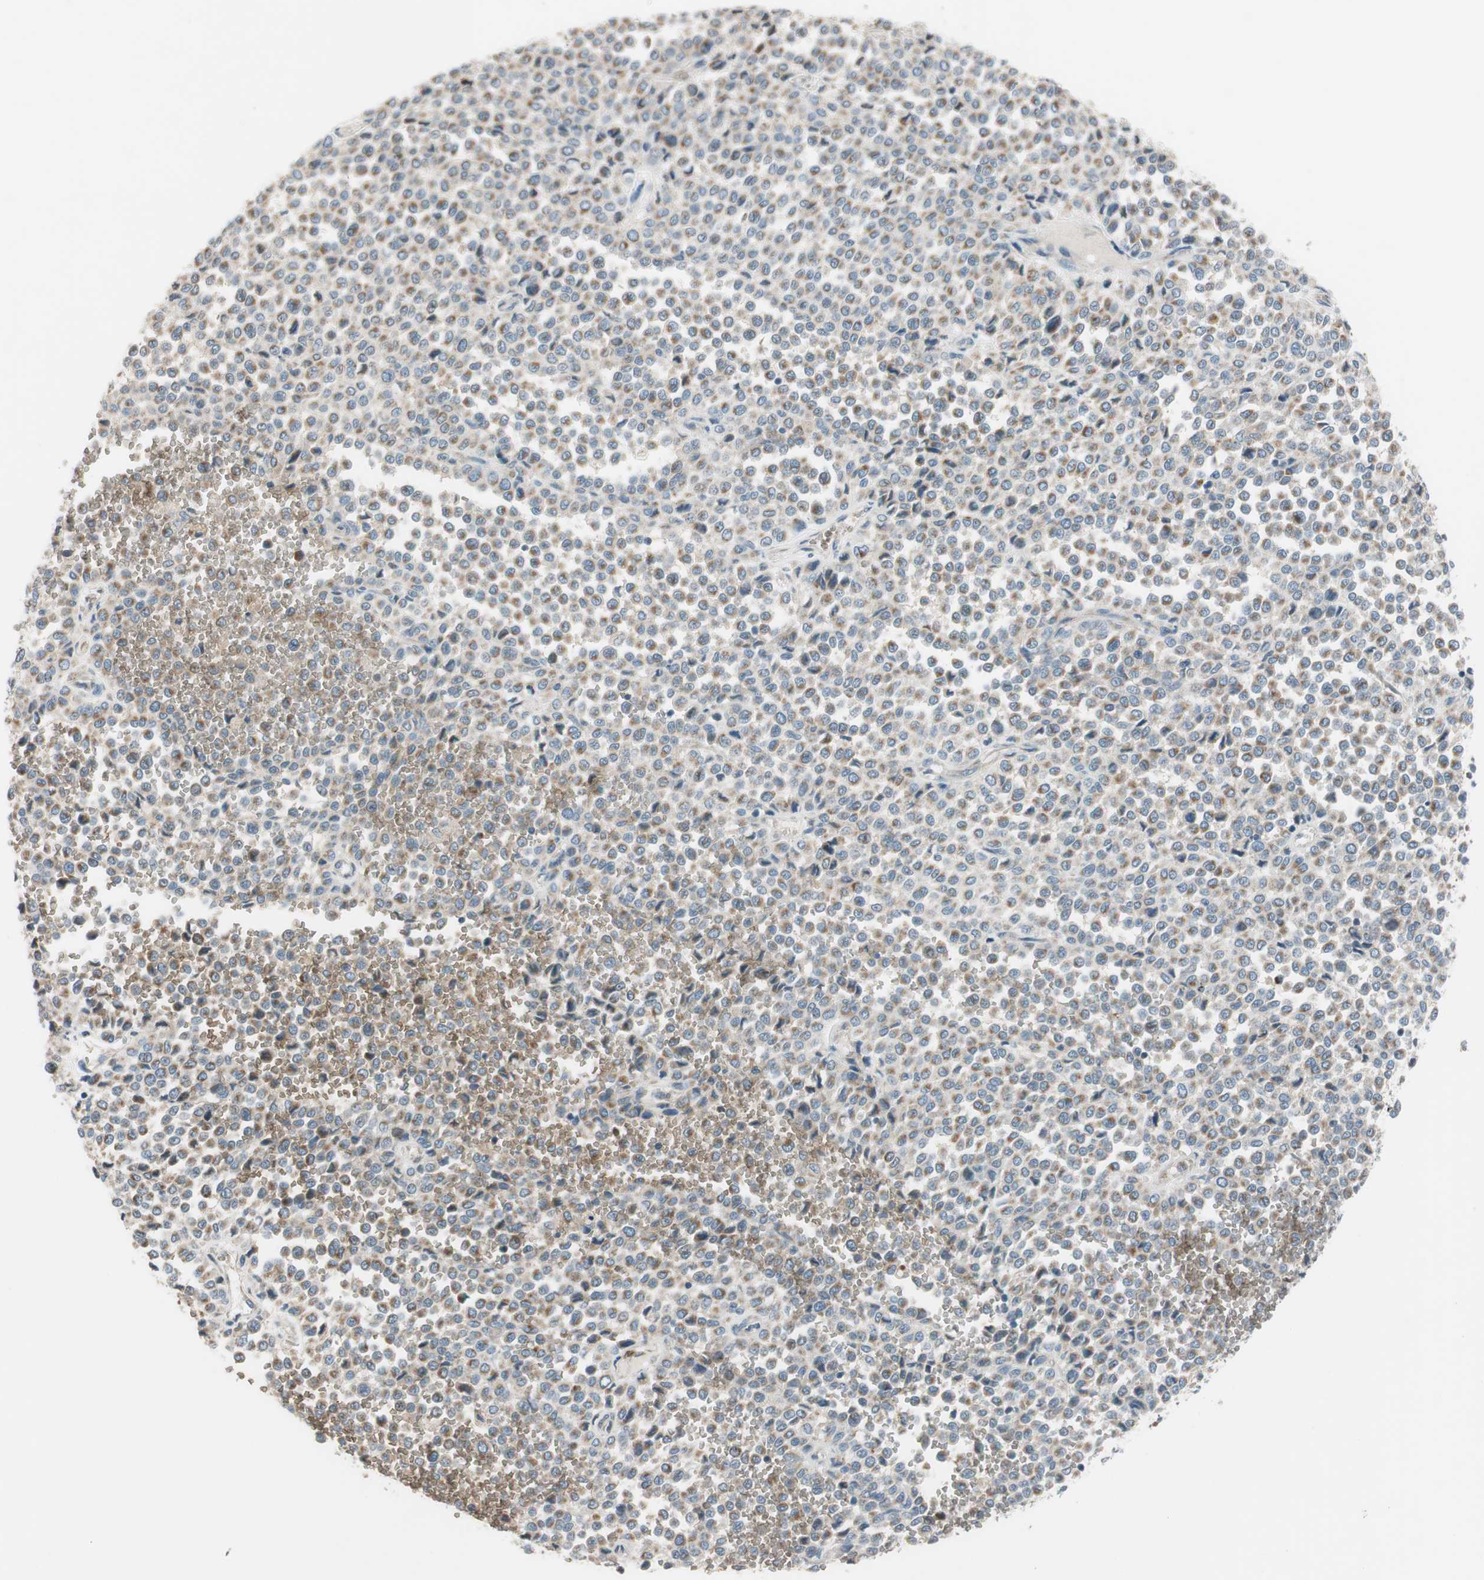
{"staining": {"intensity": "moderate", "quantity": ">75%", "location": "cytoplasmic/membranous"}, "tissue": "melanoma", "cell_type": "Tumor cells", "image_type": "cancer", "snomed": [{"axis": "morphology", "description": "Malignant melanoma, Metastatic site"}, {"axis": "topography", "description": "Pancreas"}], "caption": "Malignant melanoma (metastatic site) stained with DAB (3,3'-diaminobenzidine) immunohistochemistry demonstrates medium levels of moderate cytoplasmic/membranous expression in about >75% of tumor cells.", "gene": "GYPC", "patient": {"sex": "female", "age": 30}}